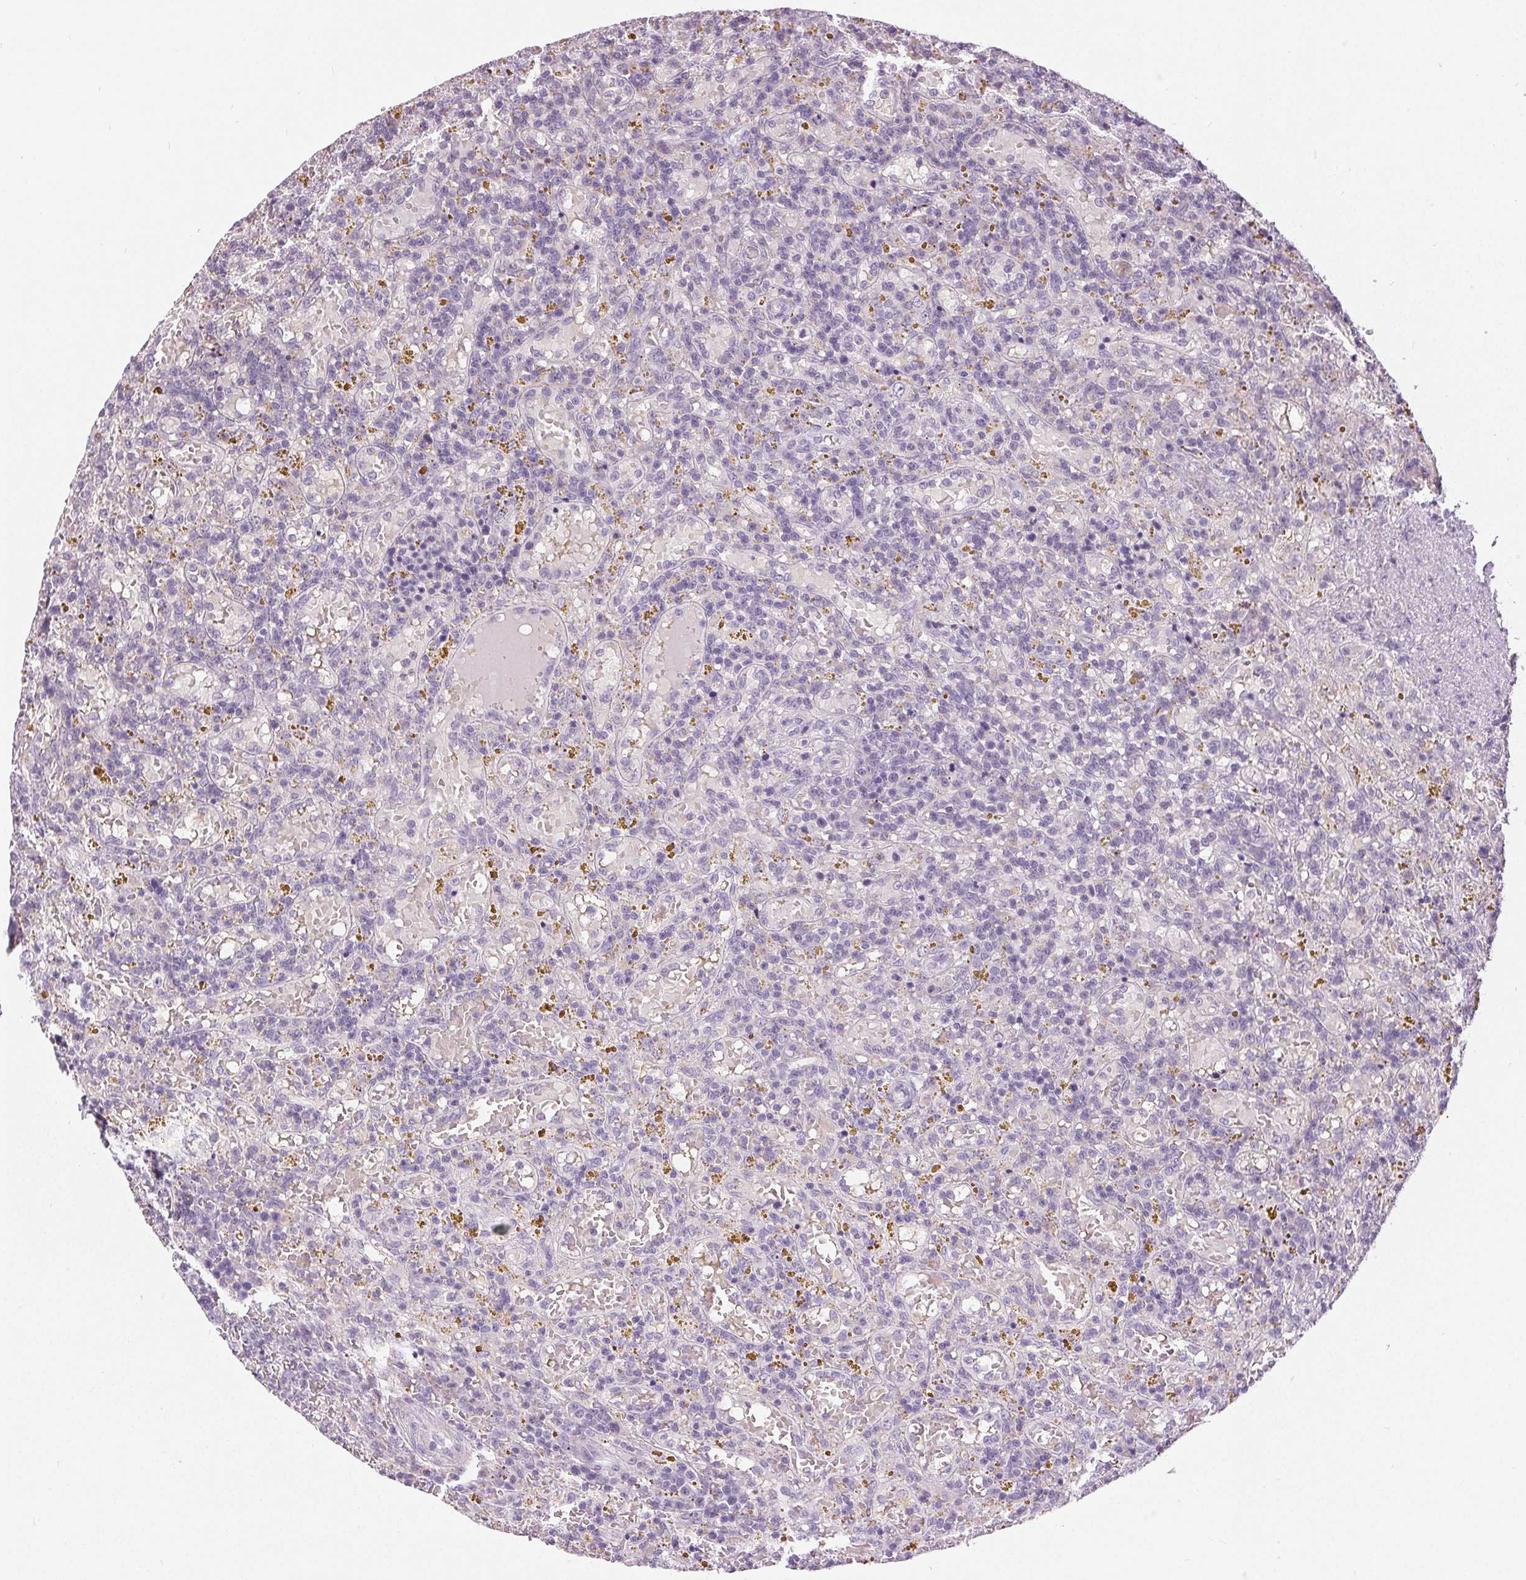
{"staining": {"intensity": "negative", "quantity": "none", "location": "none"}, "tissue": "lymphoma", "cell_type": "Tumor cells", "image_type": "cancer", "snomed": [{"axis": "morphology", "description": "Malignant lymphoma, non-Hodgkin's type, Low grade"}, {"axis": "topography", "description": "Spleen"}], "caption": "Immunohistochemical staining of low-grade malignant lymphoma, non-Hodgkin's type demonstrates no significant staining in tumor cells.", "gene": "DSG3", "patient": {"sex": "female", "age": 65}}